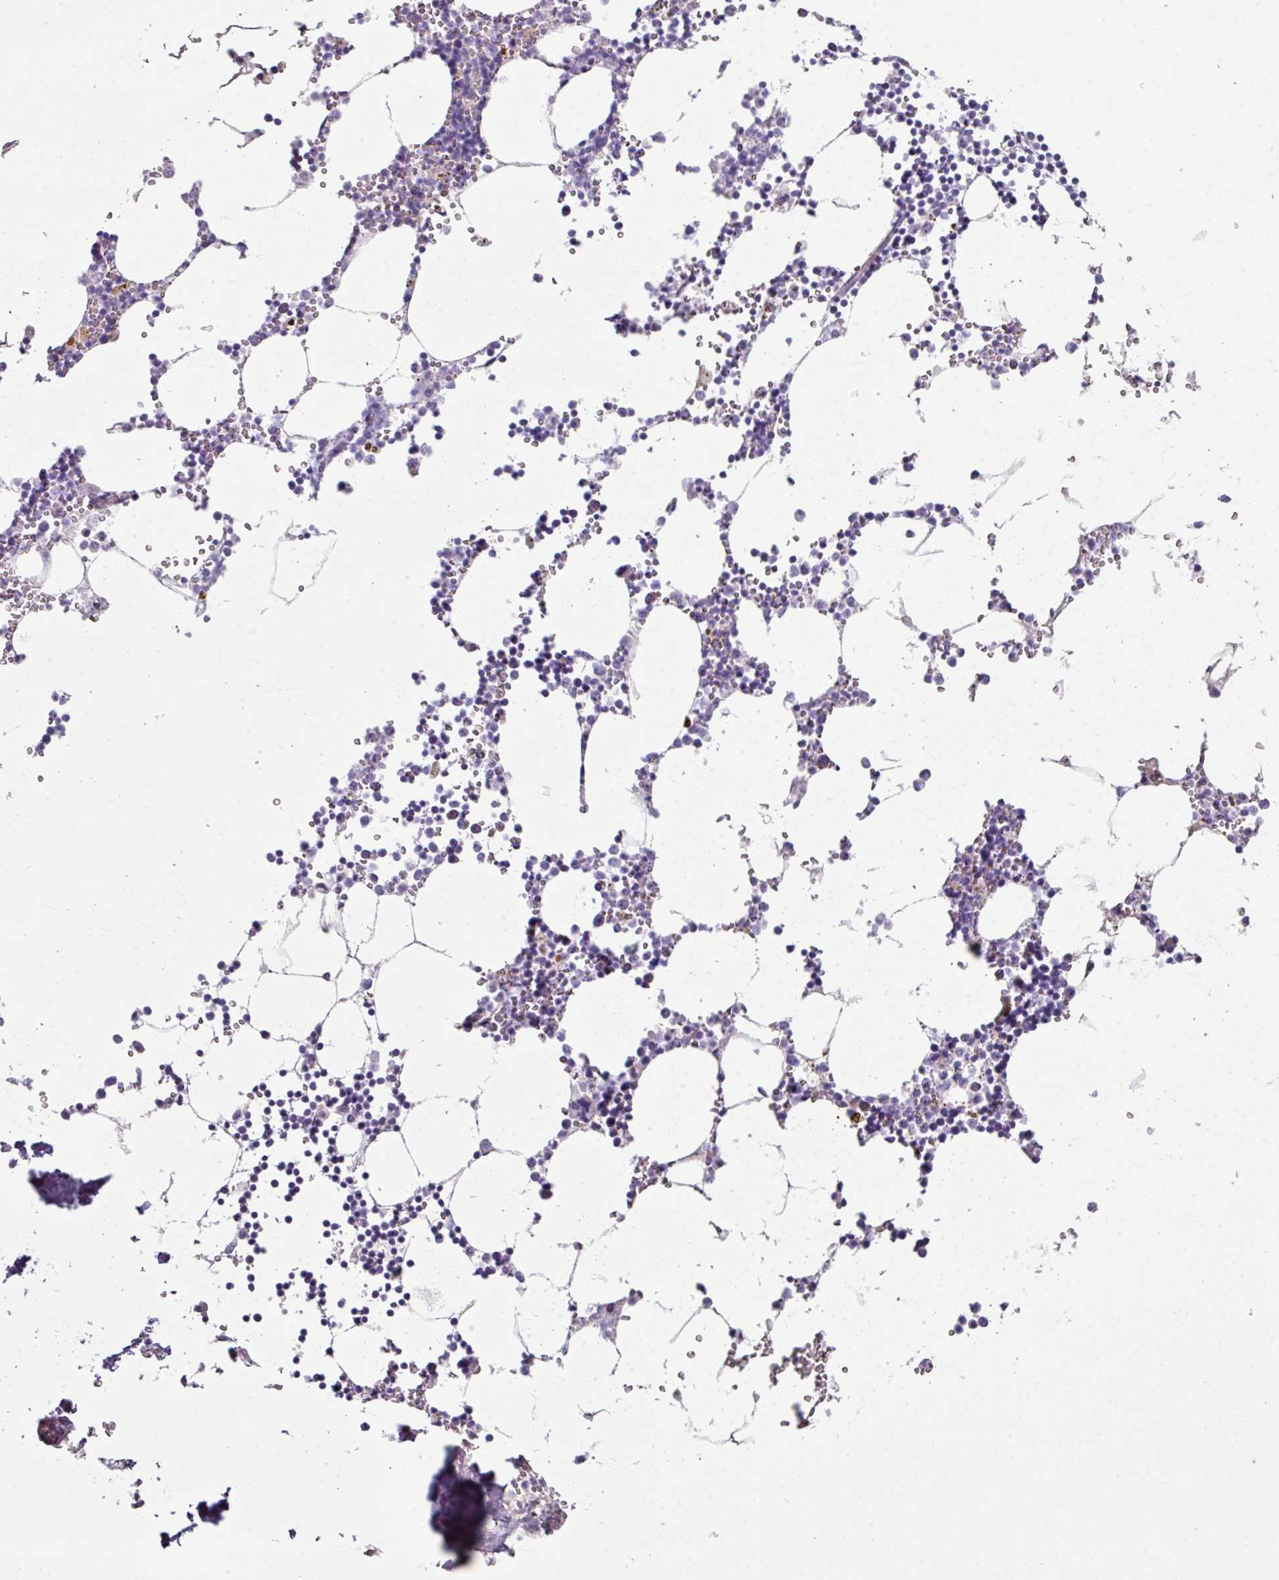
{"staining": {"intensity": "negative", "quantity": "none", "location": "none"}, "tissue": "bone marrow", "cell_type": "Hematopoietic cells", "image_type": "normal", "snomed": [{"axis": "morphology", "description": "Normal tissue, NOS"}, {"axis": "topography", "description": "Bone marrow"}], "caption": "Immunohistochemical staining of normal human bone marrow demonstrates no significant positivity in hematopoietic cells. Brightfield microscopy of IHC stained with DAB (3,3'-diaminobenzidine) (brown) and hematoxylin (blue), captured at high magnification.", "gene": "BMS1", "patient": {"sex": "male", "age": 54}}